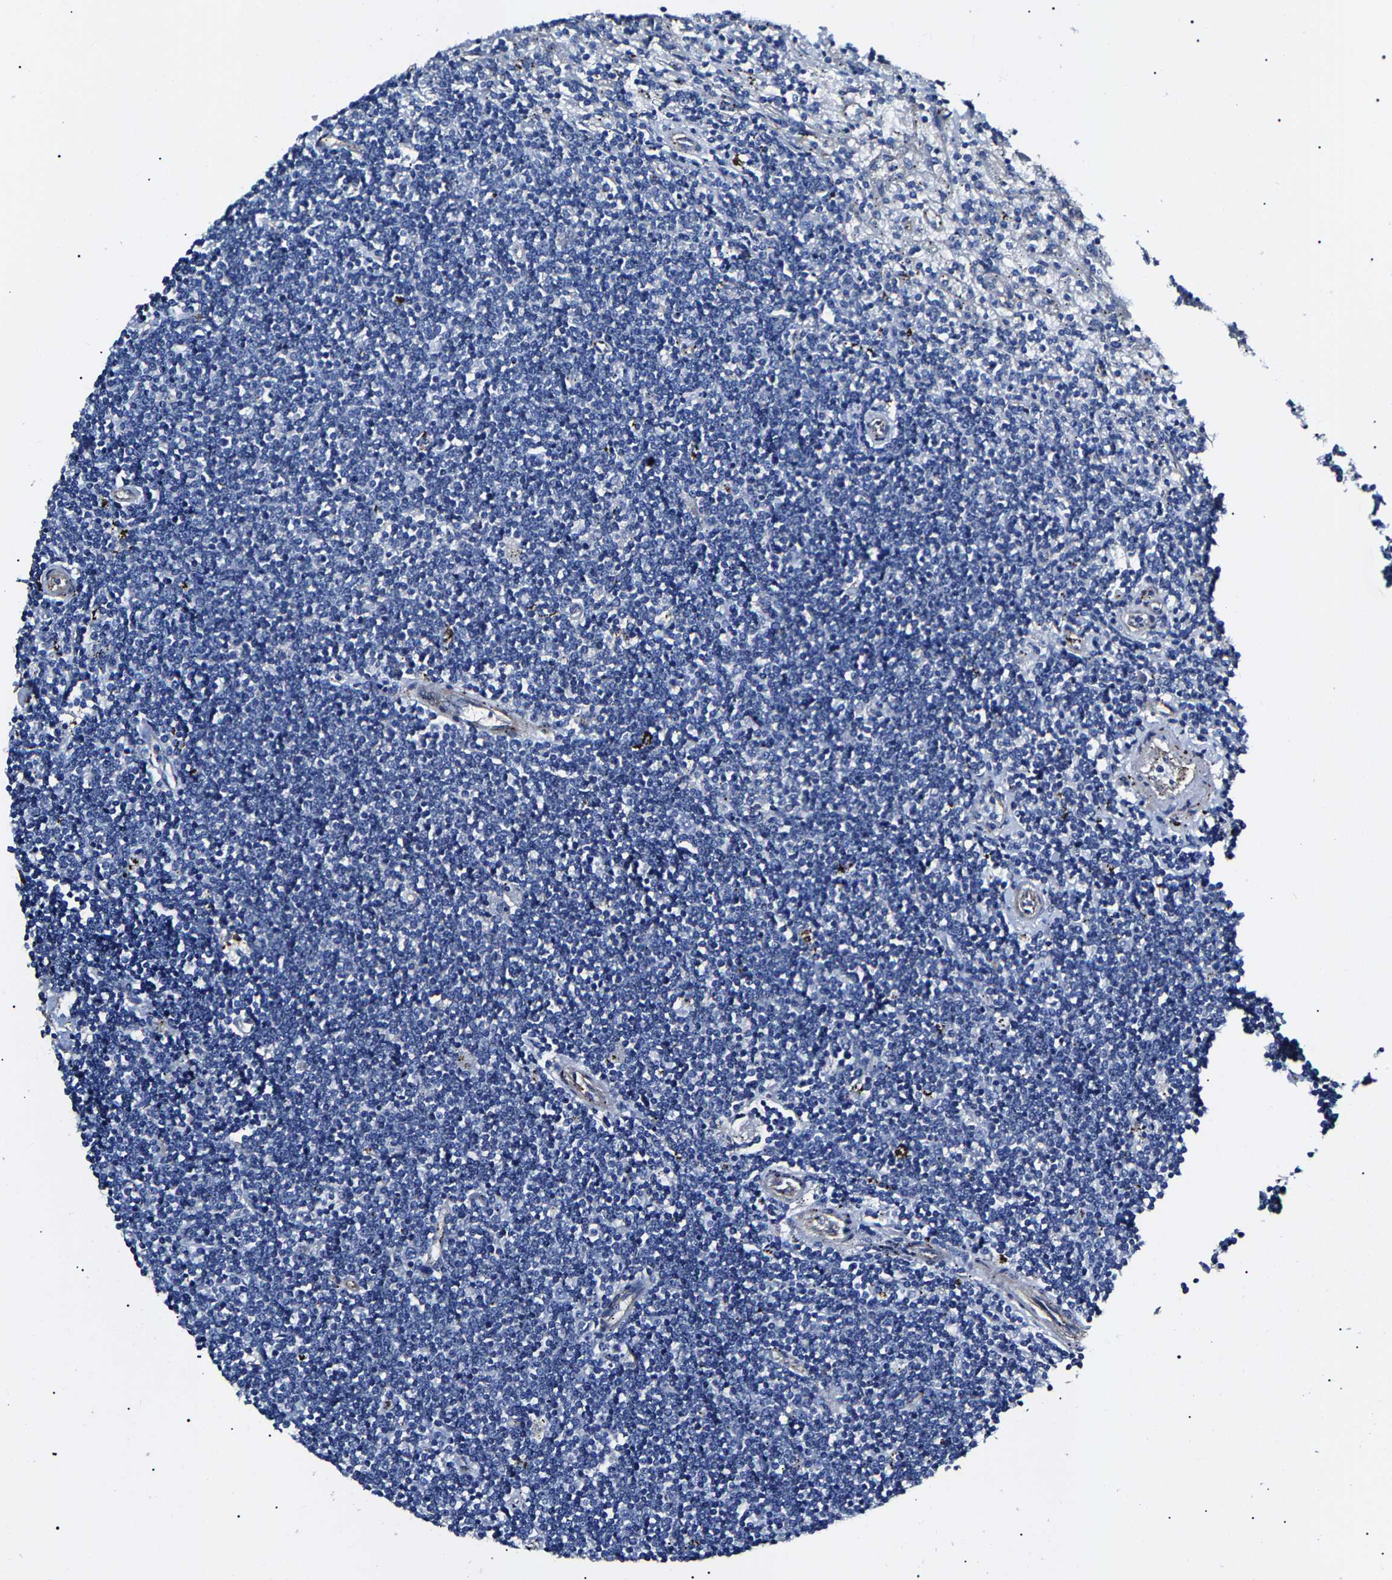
{"staining": {"intensity": "negative", "quantity": "none", "location": "none"}, "tissue": "lymphoma", "cell_type": "Tumor cells", "image_type": "cancer", "snomed": [{"axis": "morphology", "description": "Malignant lymphoma, non-Hodgkin's type, Low grade"}, {"axis": "topography", "description": "Spleen"}], "caption": "Photomicrograph shows no significant protein expression in tumor cells of malignant lymphoma, non-Hodgkin's type (low-grade).", "gene": "KLHL42", "patient": {"sex": "male", "age": 76}}